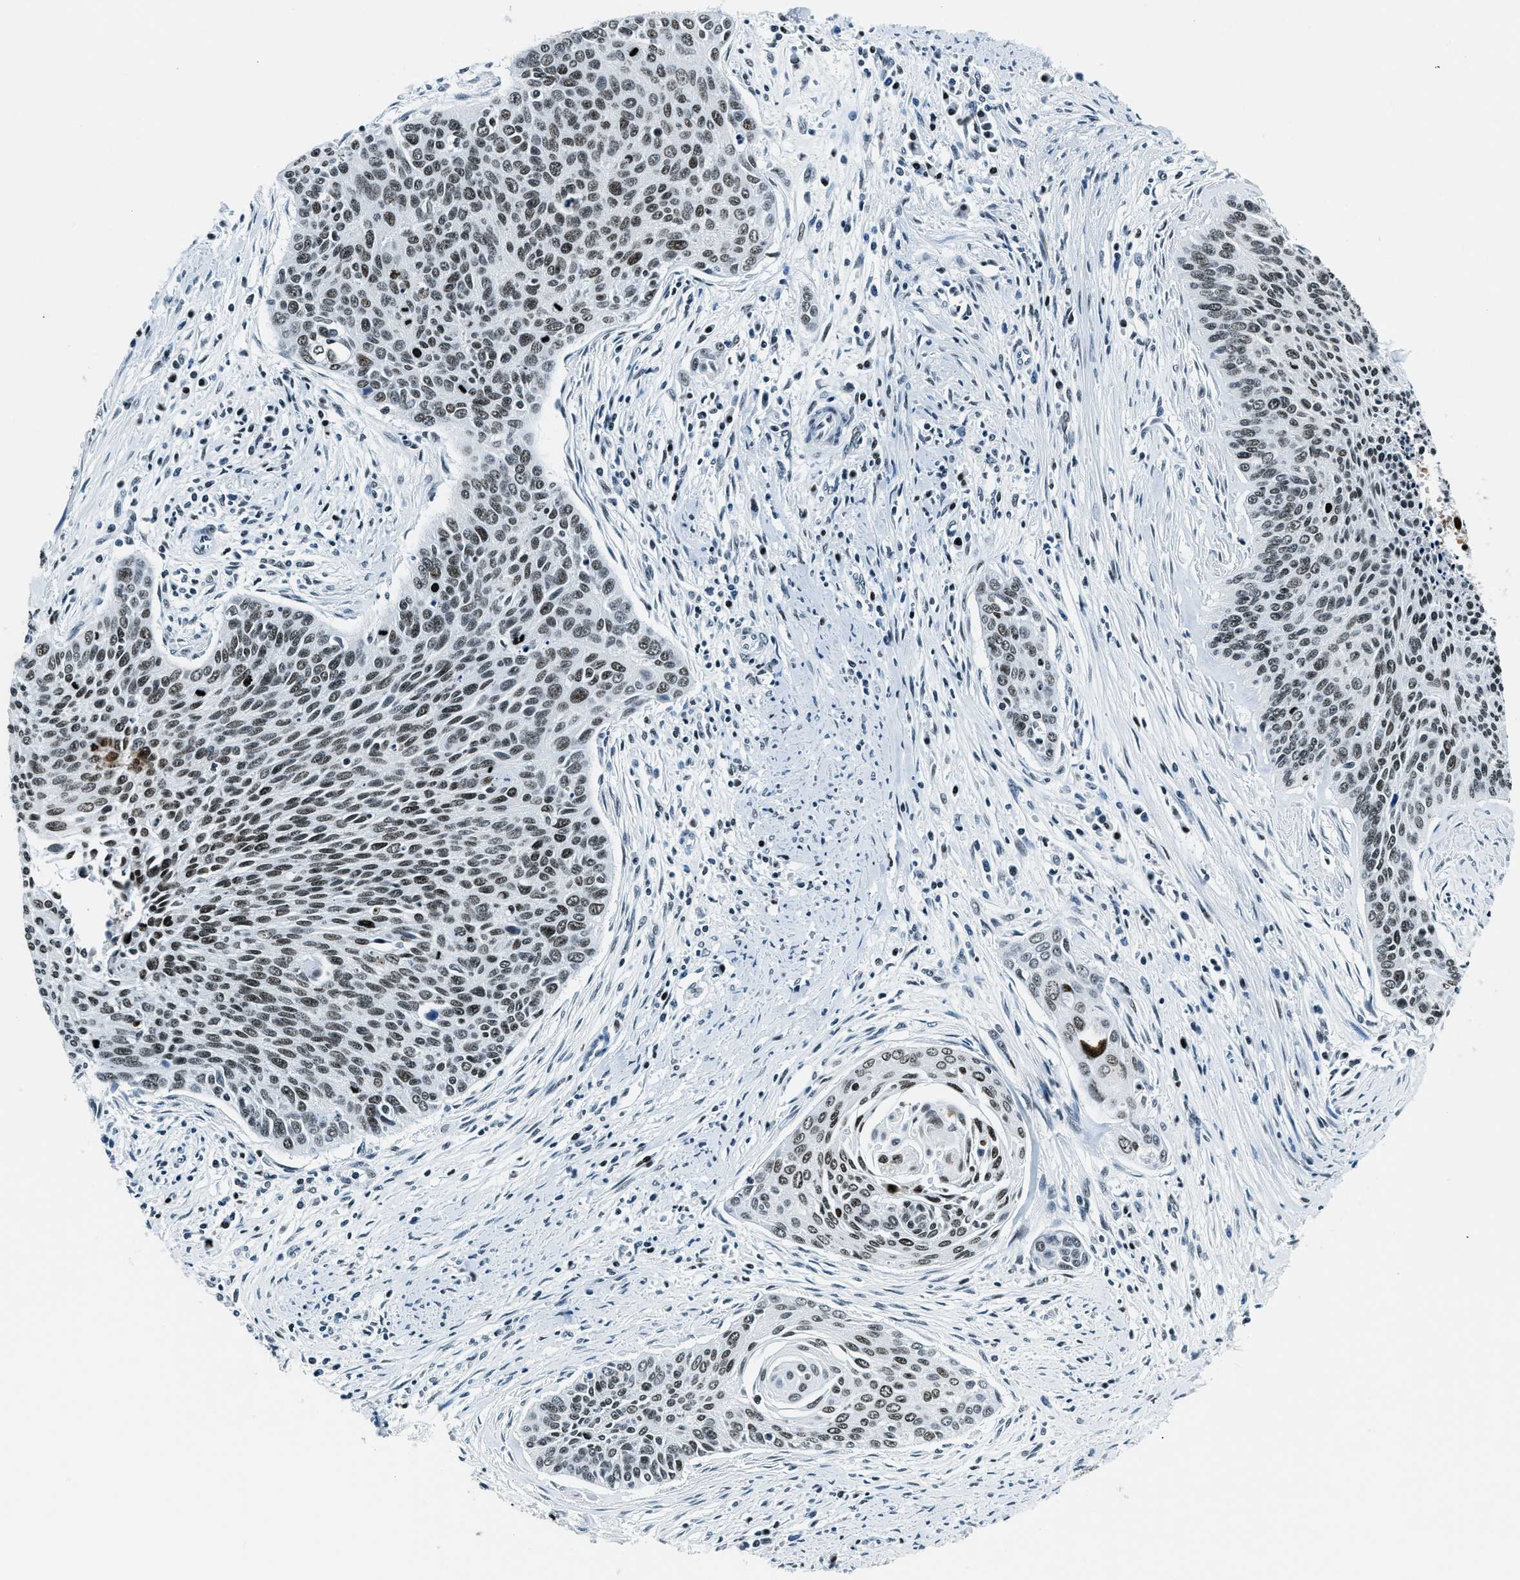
{"staining": {"intensity": "weak", "quantity": "25%-75%", "location": "nuclear"}, "tissue": "cervical cancer", "cell_type": "Tumor cells", "image_type": "cancer", "snomed": [{"axis": "morphology", "description": "Squamous cell carcinoma, NOS"}, {"axis": "topography", "description": "Cervix"}], "caption": "IHC of human cervical cancer reveals low levels of weak nuclear staining in approximately 25%-75% of tumor cells. The protein is stained brown, and the nuclei are stained in blue (DAB IHC with brightfield microscopy, high magnification).", "gene": "TOP1", "patient": {"sex": "female", "age": 55}}